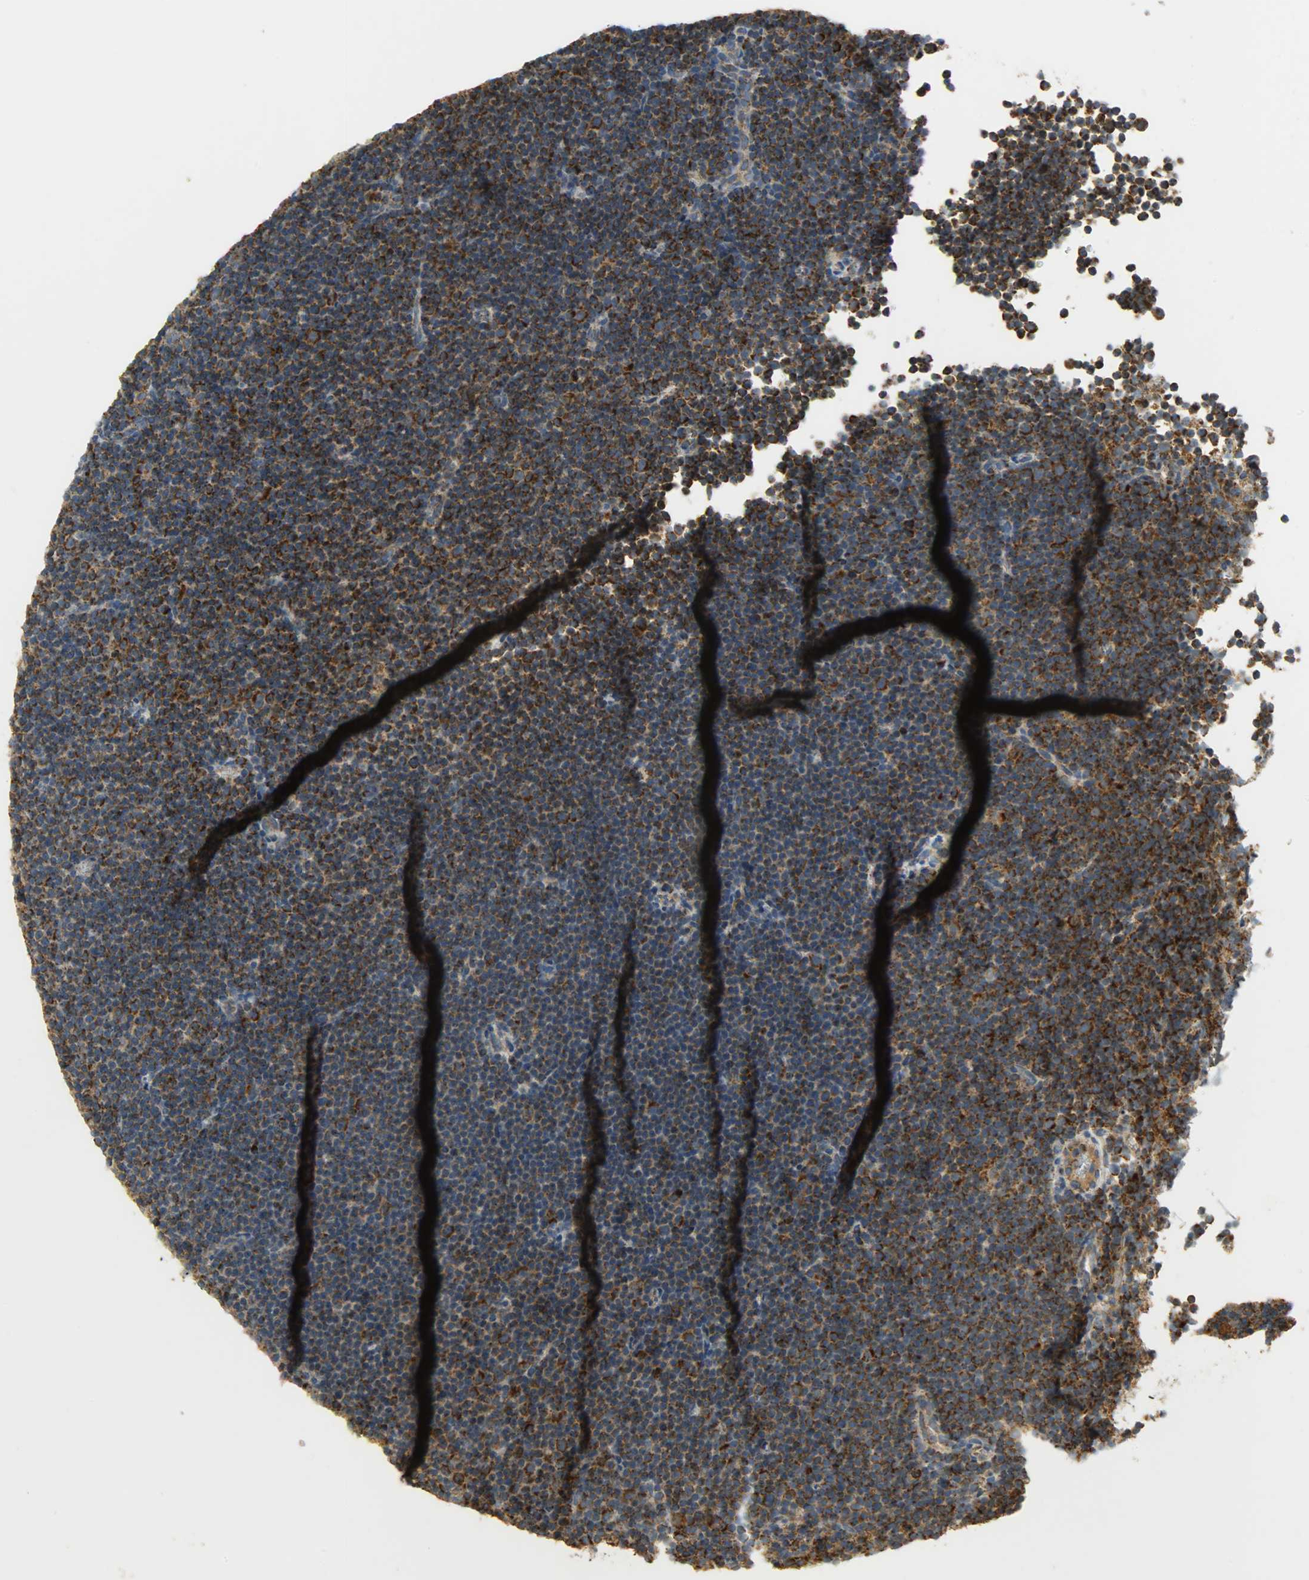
{"staining": {"intensity": "strong", "quantity": ">75%", "location": "cytoplasmic/membranous"}, "tissue": "lymphoma", "cell_type": "Tumor cells", "image_type": "cancer", "snomed": [{"axis": "morphology", "description": "Malignant lymphoma, non-Hodgkin's type, Low grade"}, {"axis": "topography", "description": "Lymph node"}], "caption": "A brown stain labels strong cytoplasmic/membranous expression of a protein in lymphoma tumor cells.", "gene": "HDHD5", "patient": {"sex": "female", "age": 67}}